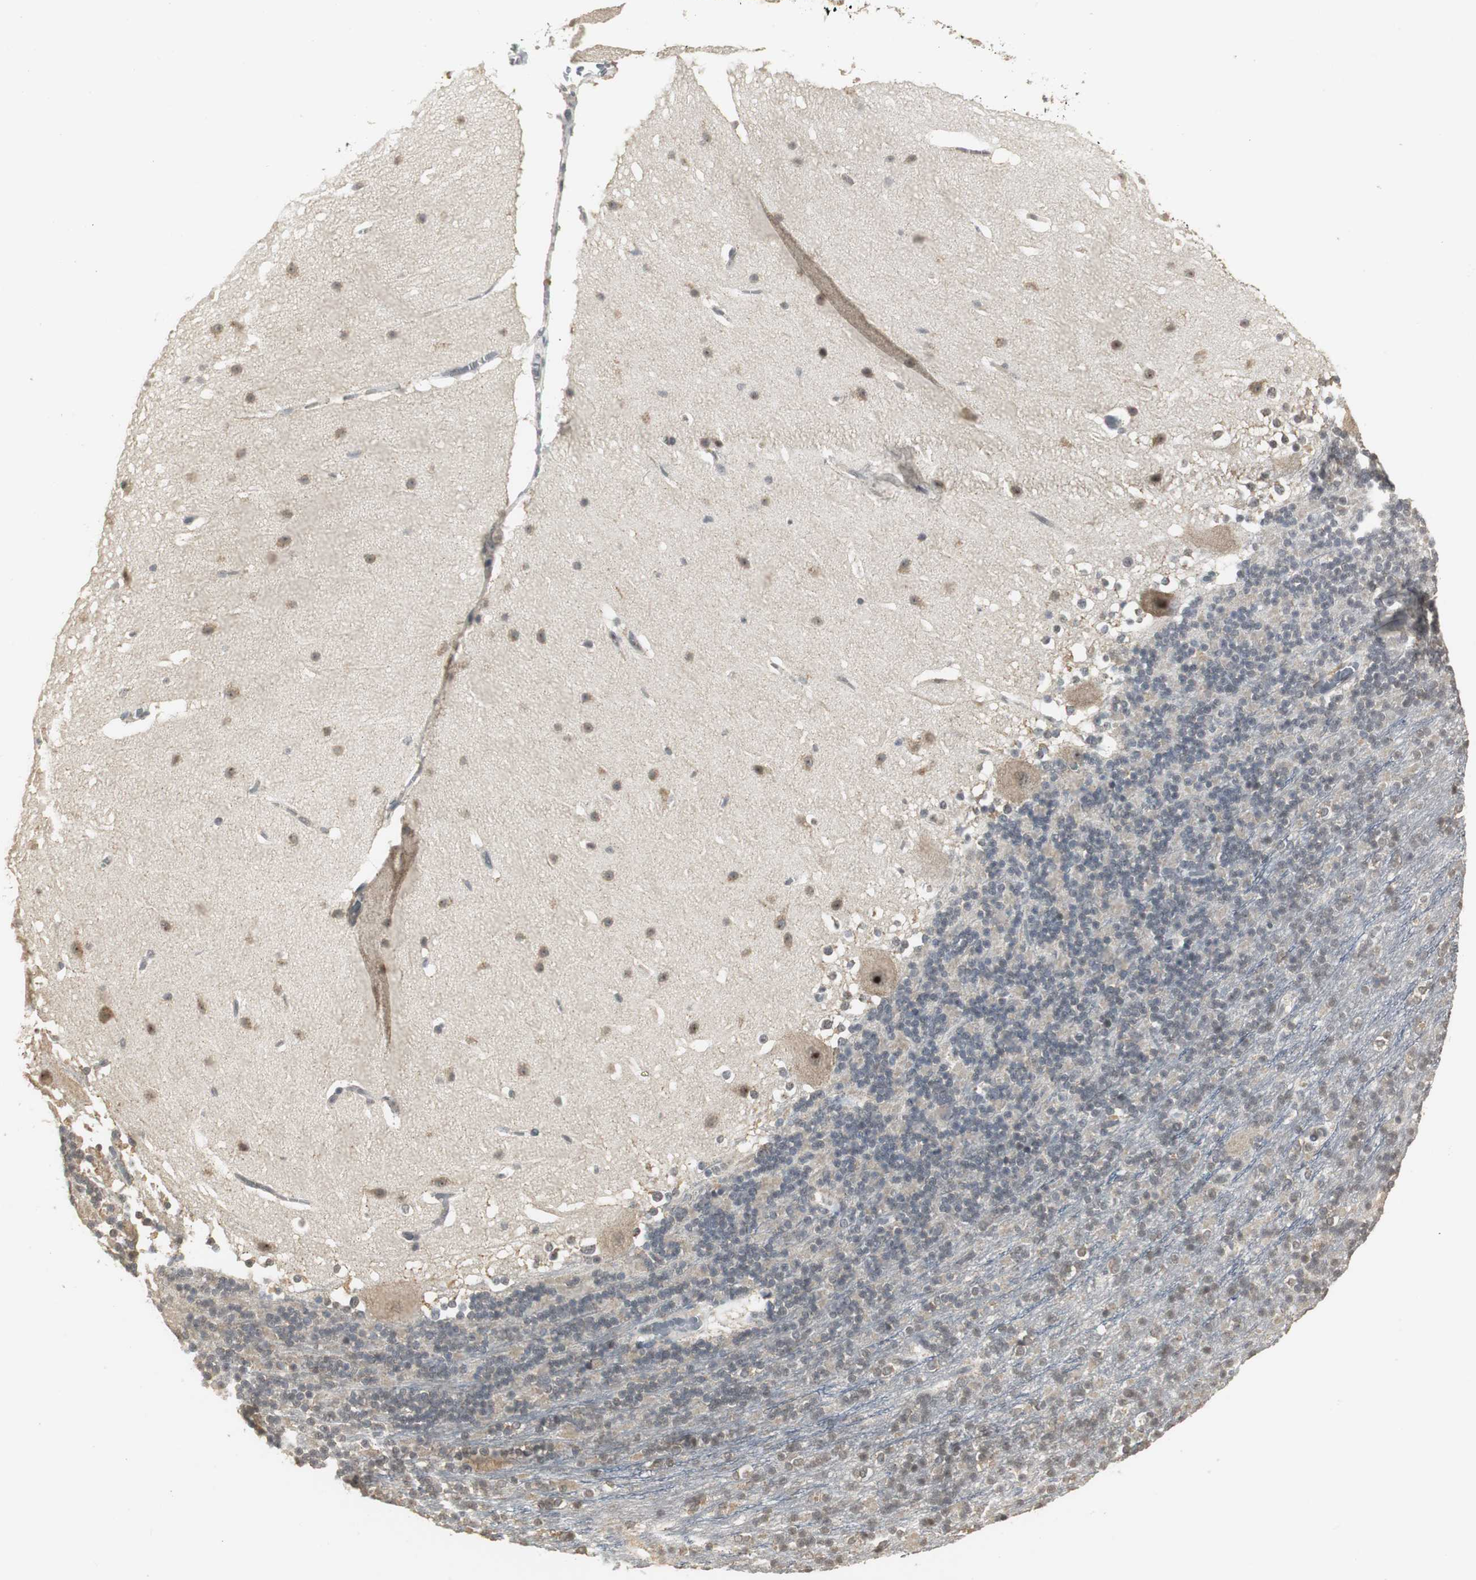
{"staining": {"intensity": "weak", "quantity": "25%-75%", "location": "cytoplasmic/membranous,nuclear"}, "tissue": "cerebellum", "cell_type": "Cells in granular layer", "image_type": "normal", "snomed": [{"axis": "morphology", "description": "Normal tissue, NOS"}, {"axis": "topography", "description": "Cerebellum"}], "caption": "High-power microscopy captured an immunohistochemistry (IHC) histopathology image of unremarkable cerebellum, revealing weak cytoplasmic/membranous,nuclear positivity in approximately 25%-75% of cells in granular layer.", "gene": "ELOA", "patient": {"sex": "female", "age": 19}}